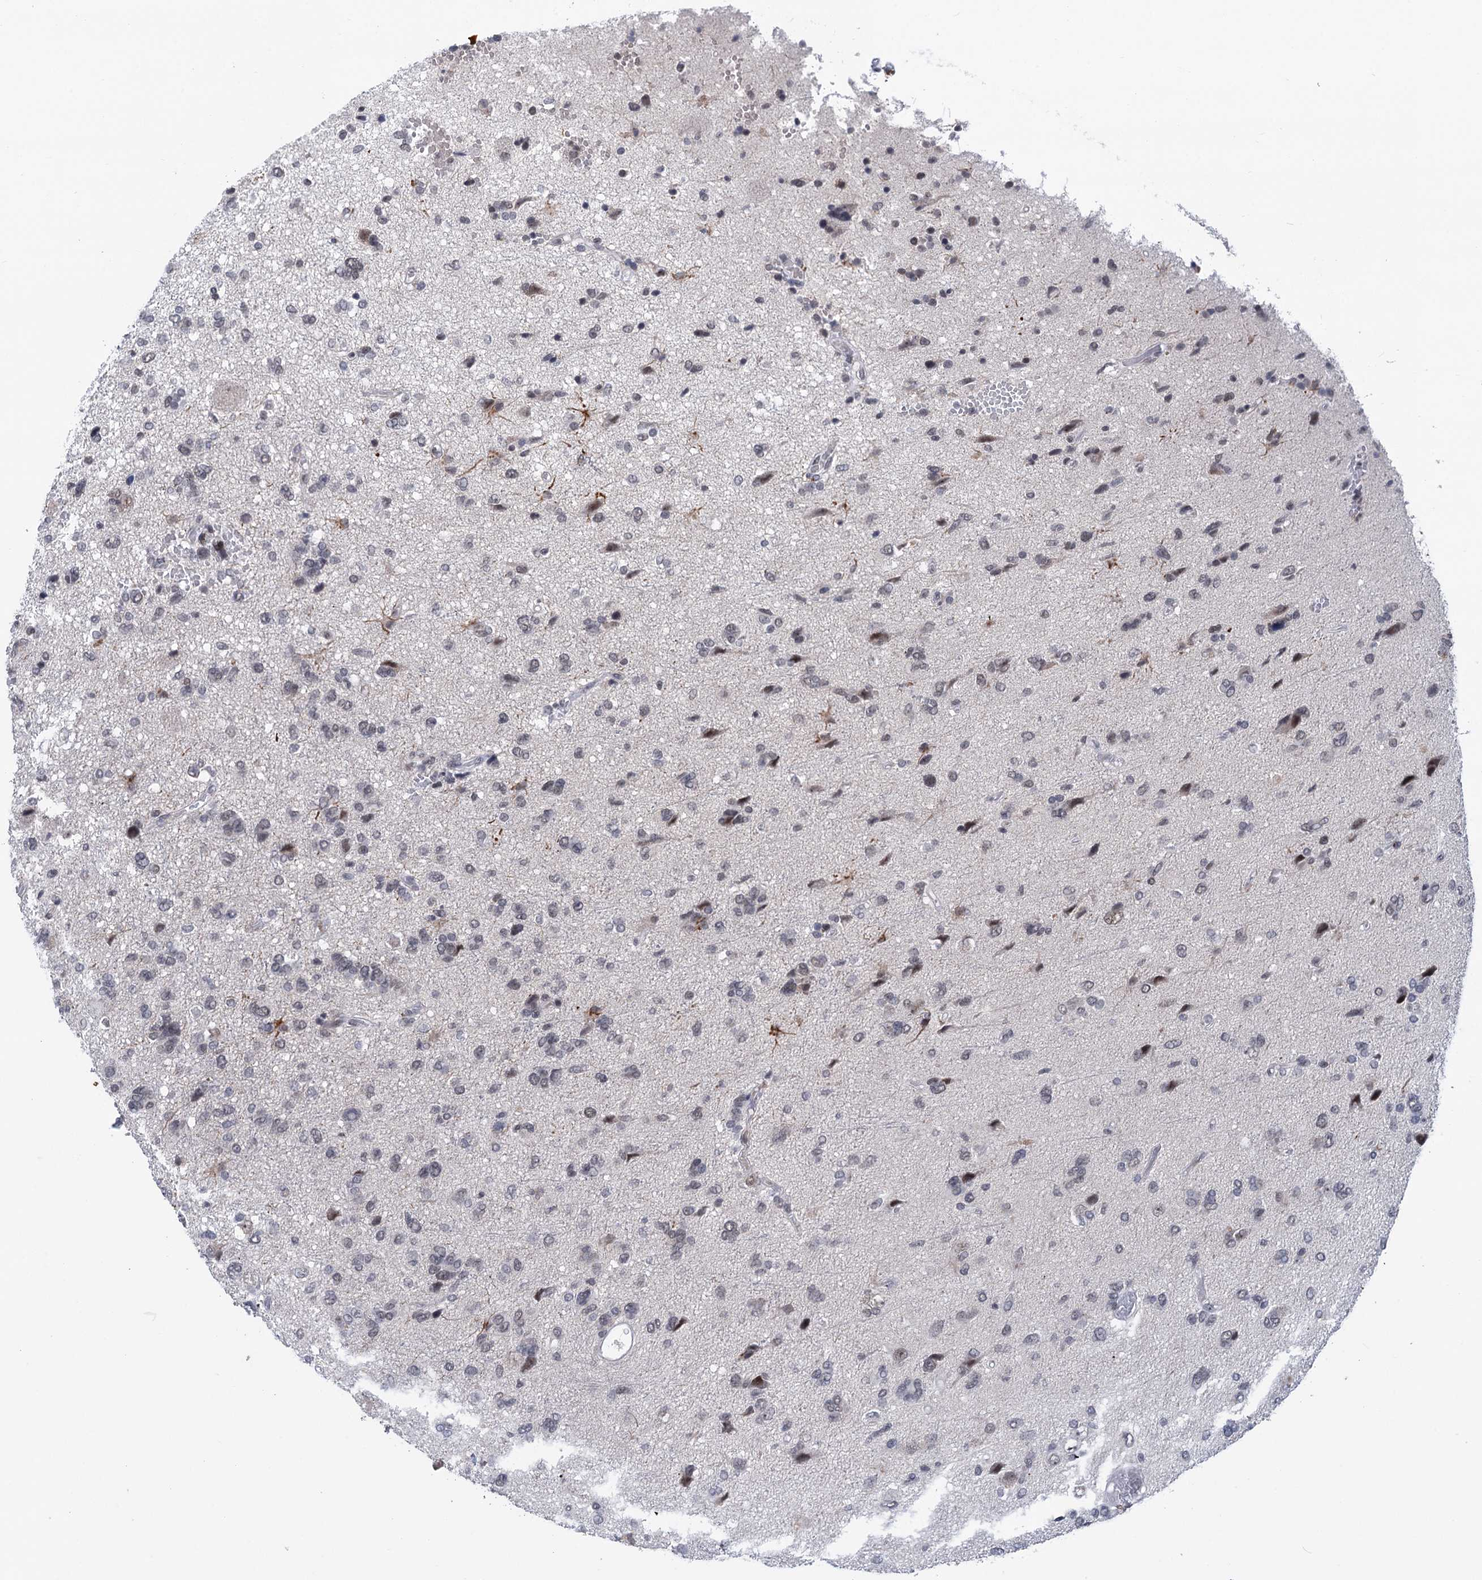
{"staining": {"intensity": "negative", "quantity": "none", "location": "none"}, "tissue": "glioma", "cell_type": "Tumor cells", "image_type": "cancer", "snomed": [{"axis": "morphology", "description": "Glioma, malignant, High grade"}, {"axis": "topography", "description": "Brain"}], "caption": "This is an IHC micrograph of human glioma. There is no expression in tumor cells.", "gene": "ZCCHC10", "patient": {"sex": "female", "age": 59}}